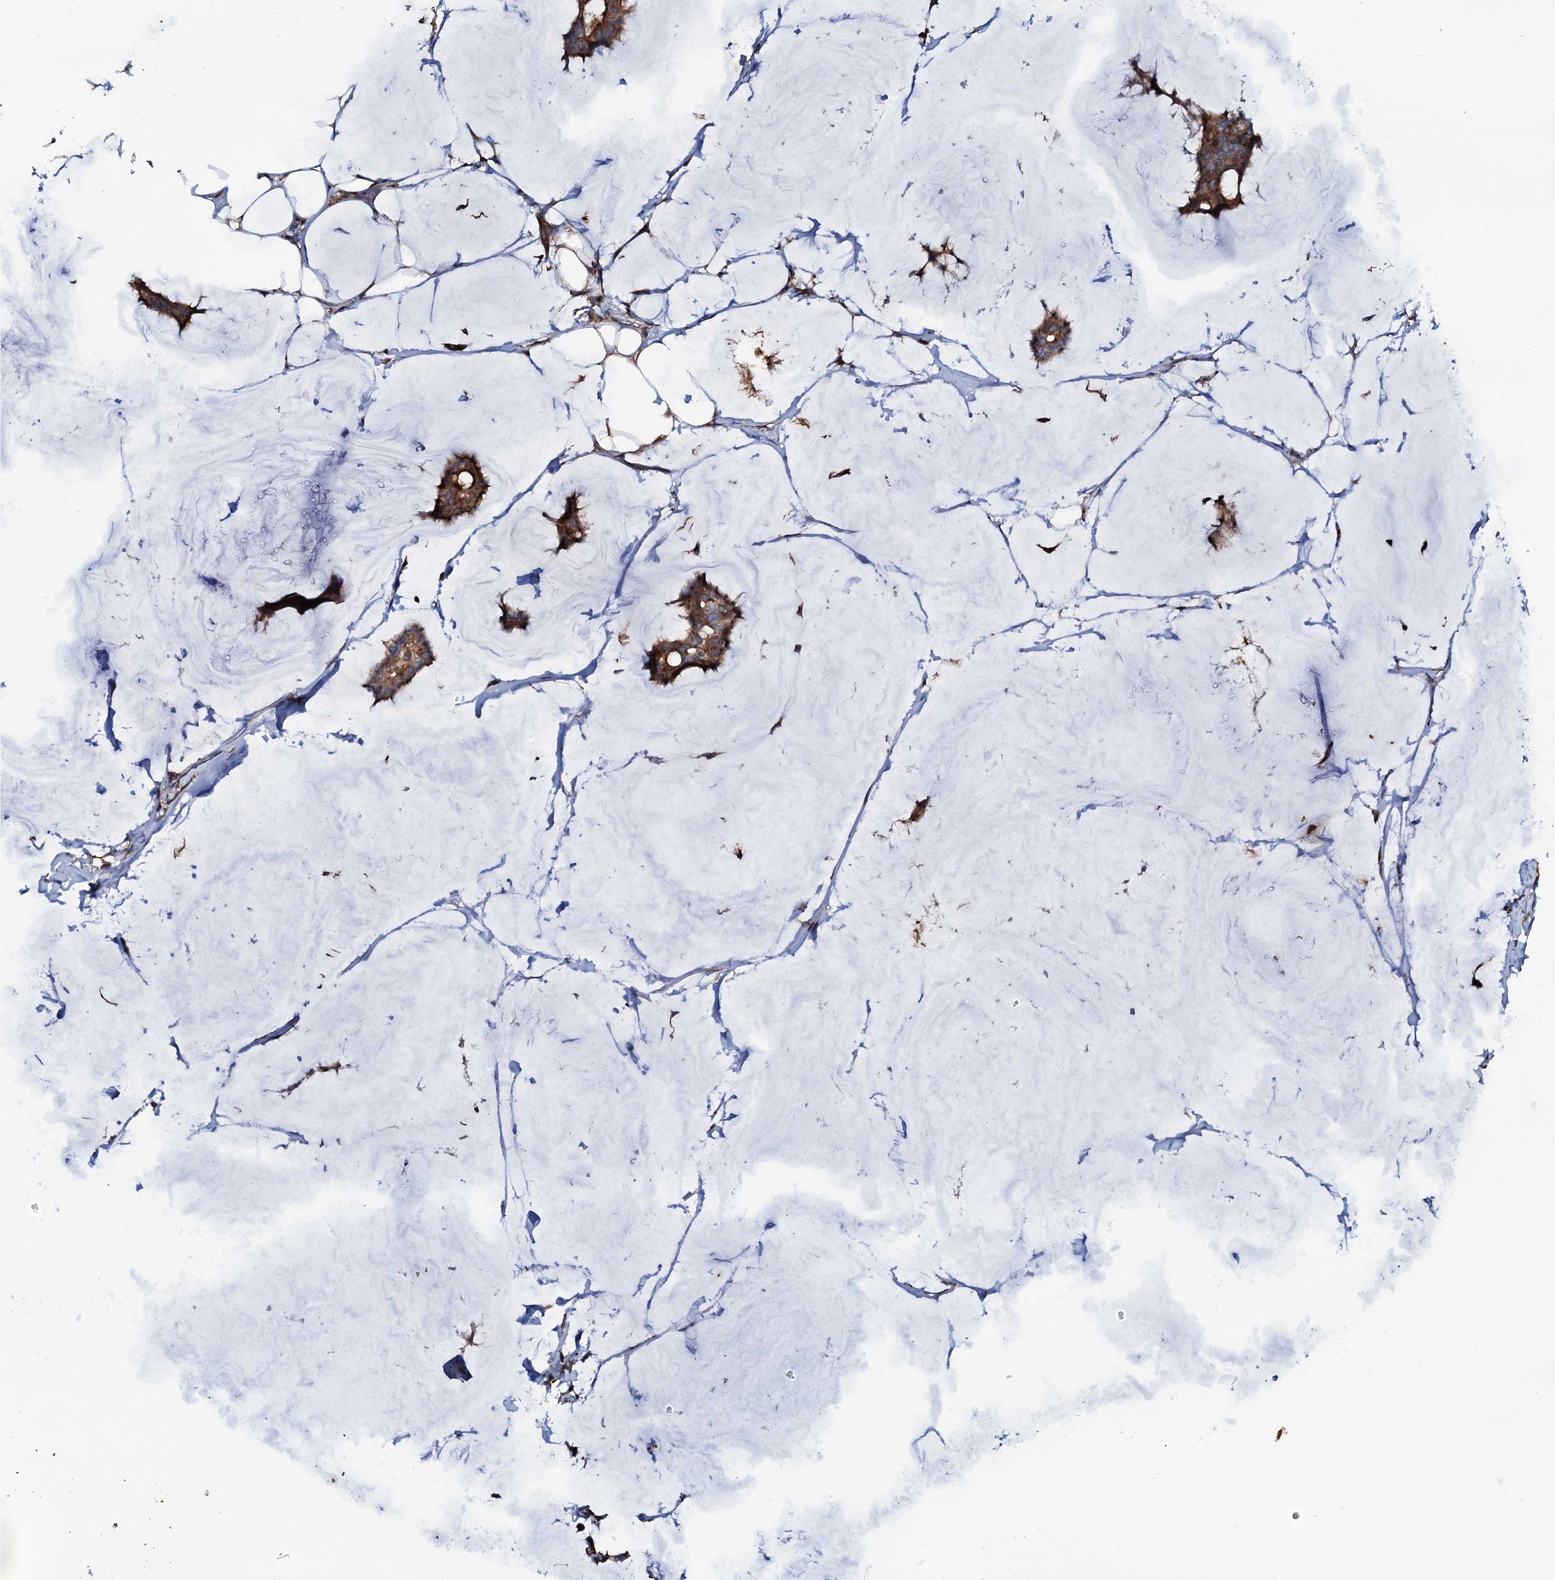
{"staining": {"intensity": "moderate", "quantity": ">75%", "location": "cytoplasmic/membranous"}, "tissue": "breast cancer", "cell_type": "Tumor cells", "image_type": "cancer", "snomed": [{"axis": "morphology", "description": "Duct carcinoma"}, {"axis": "topography", "description": "Breast"}], "caption": "DAB immunohistochemical staining of human breast invasive ductal carcinoma demonstrates moderate cytoplasmic/membranous protein expression in approximately >75% of tumor cells. (Brightfield microscopy of DAB IHC at high magnification).", "gene": "VAMP8", "patient": {"sex": "female", "age": 93}}